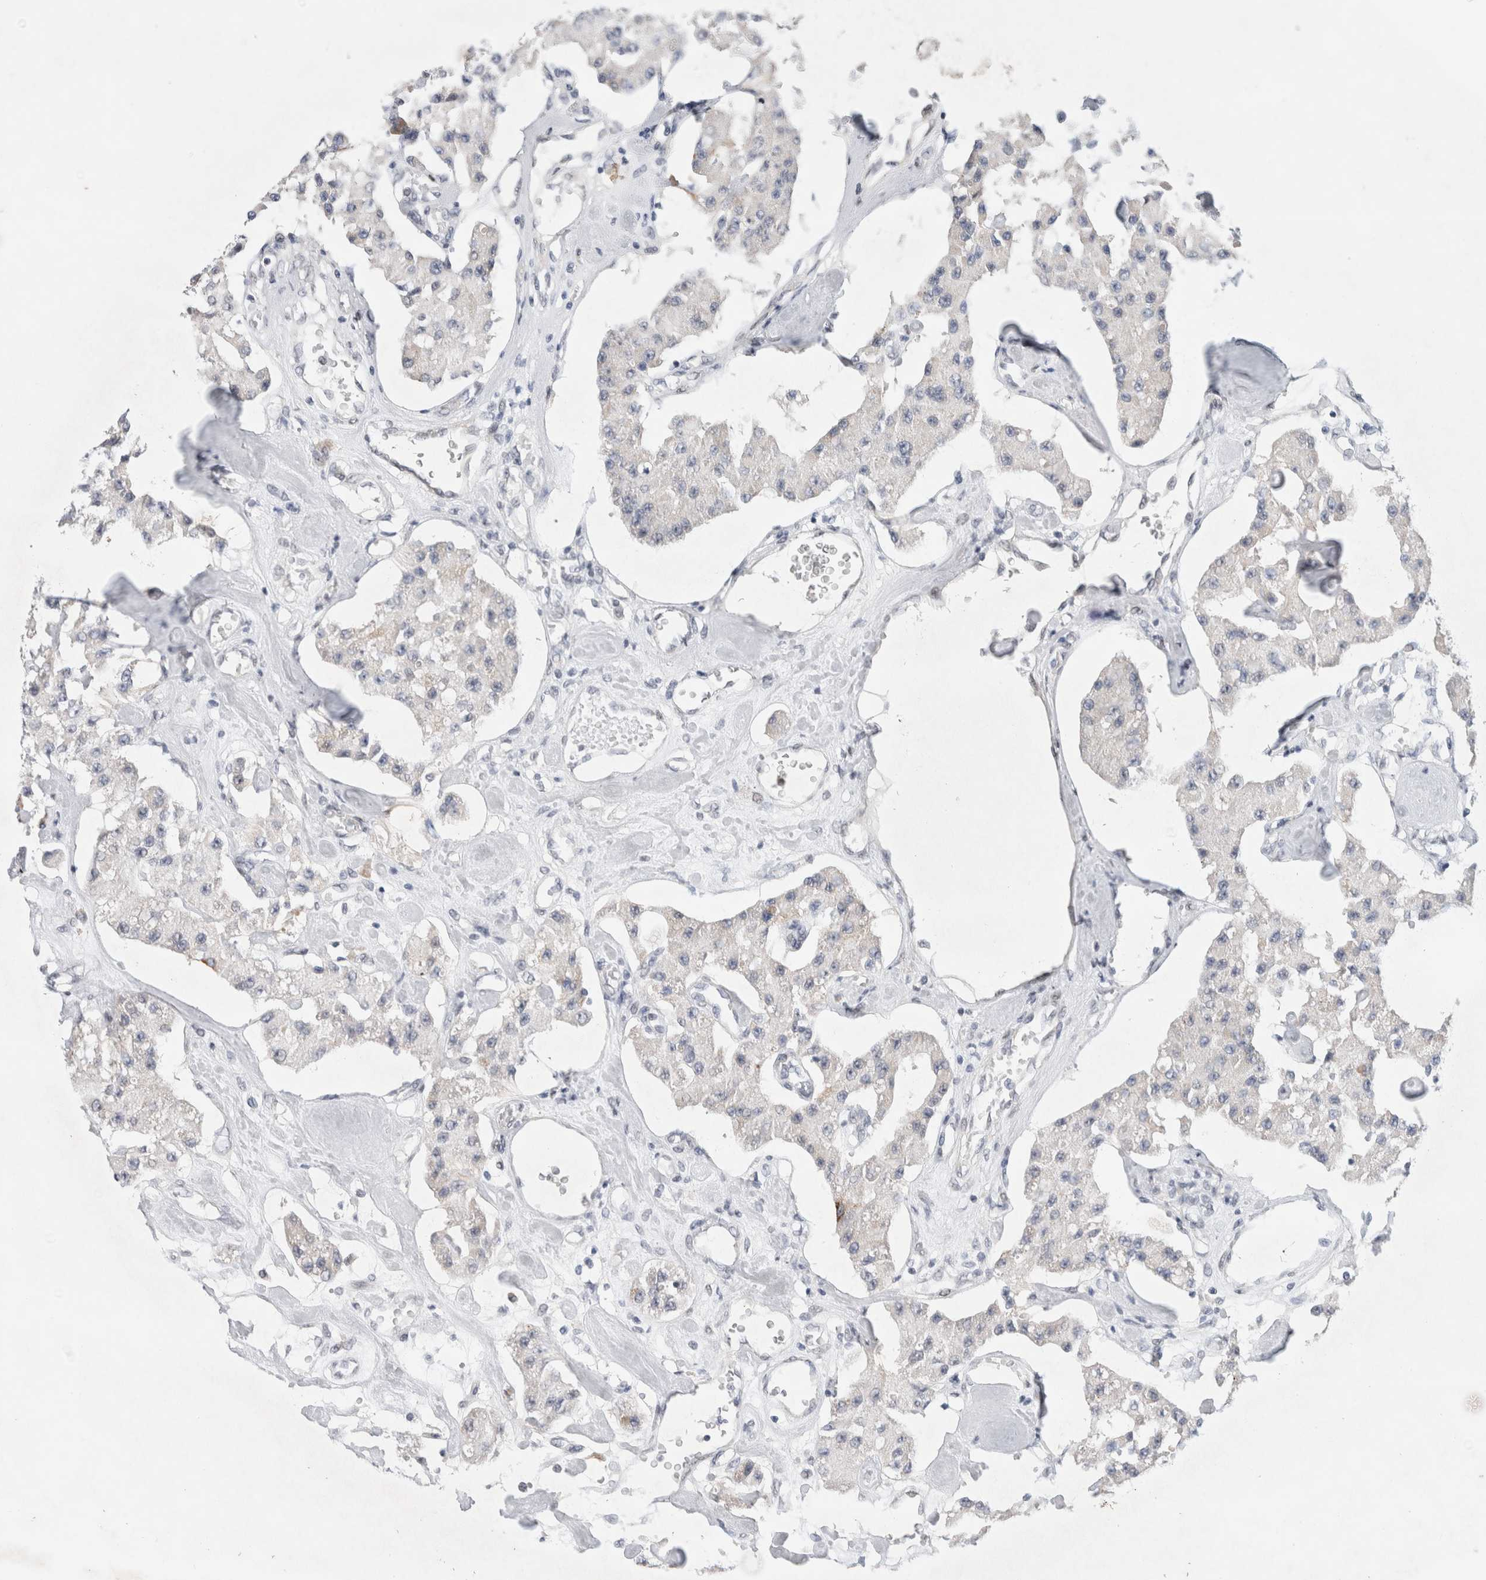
{"staining": {"intensity": "negative", "quantity": "none", "location": "none"}, "tissue": "carcinoid", "cell_type": "Tumor cells", "image_type": "cancer", "snomed": [{"axis": "morphology", "description": "Carcinoid, malignant, NOS"}, {"axis": "topography", "description": "Pancreas"}], "caption": "High magnification brightfield microscopy of carcinoid (malignant) stained with DAB (brown) and counterstained with hematoxylin (blue): tumor cells show no significant staining.", "gene": "KNL1", "patient": {"sex": "male", "age": 41}}